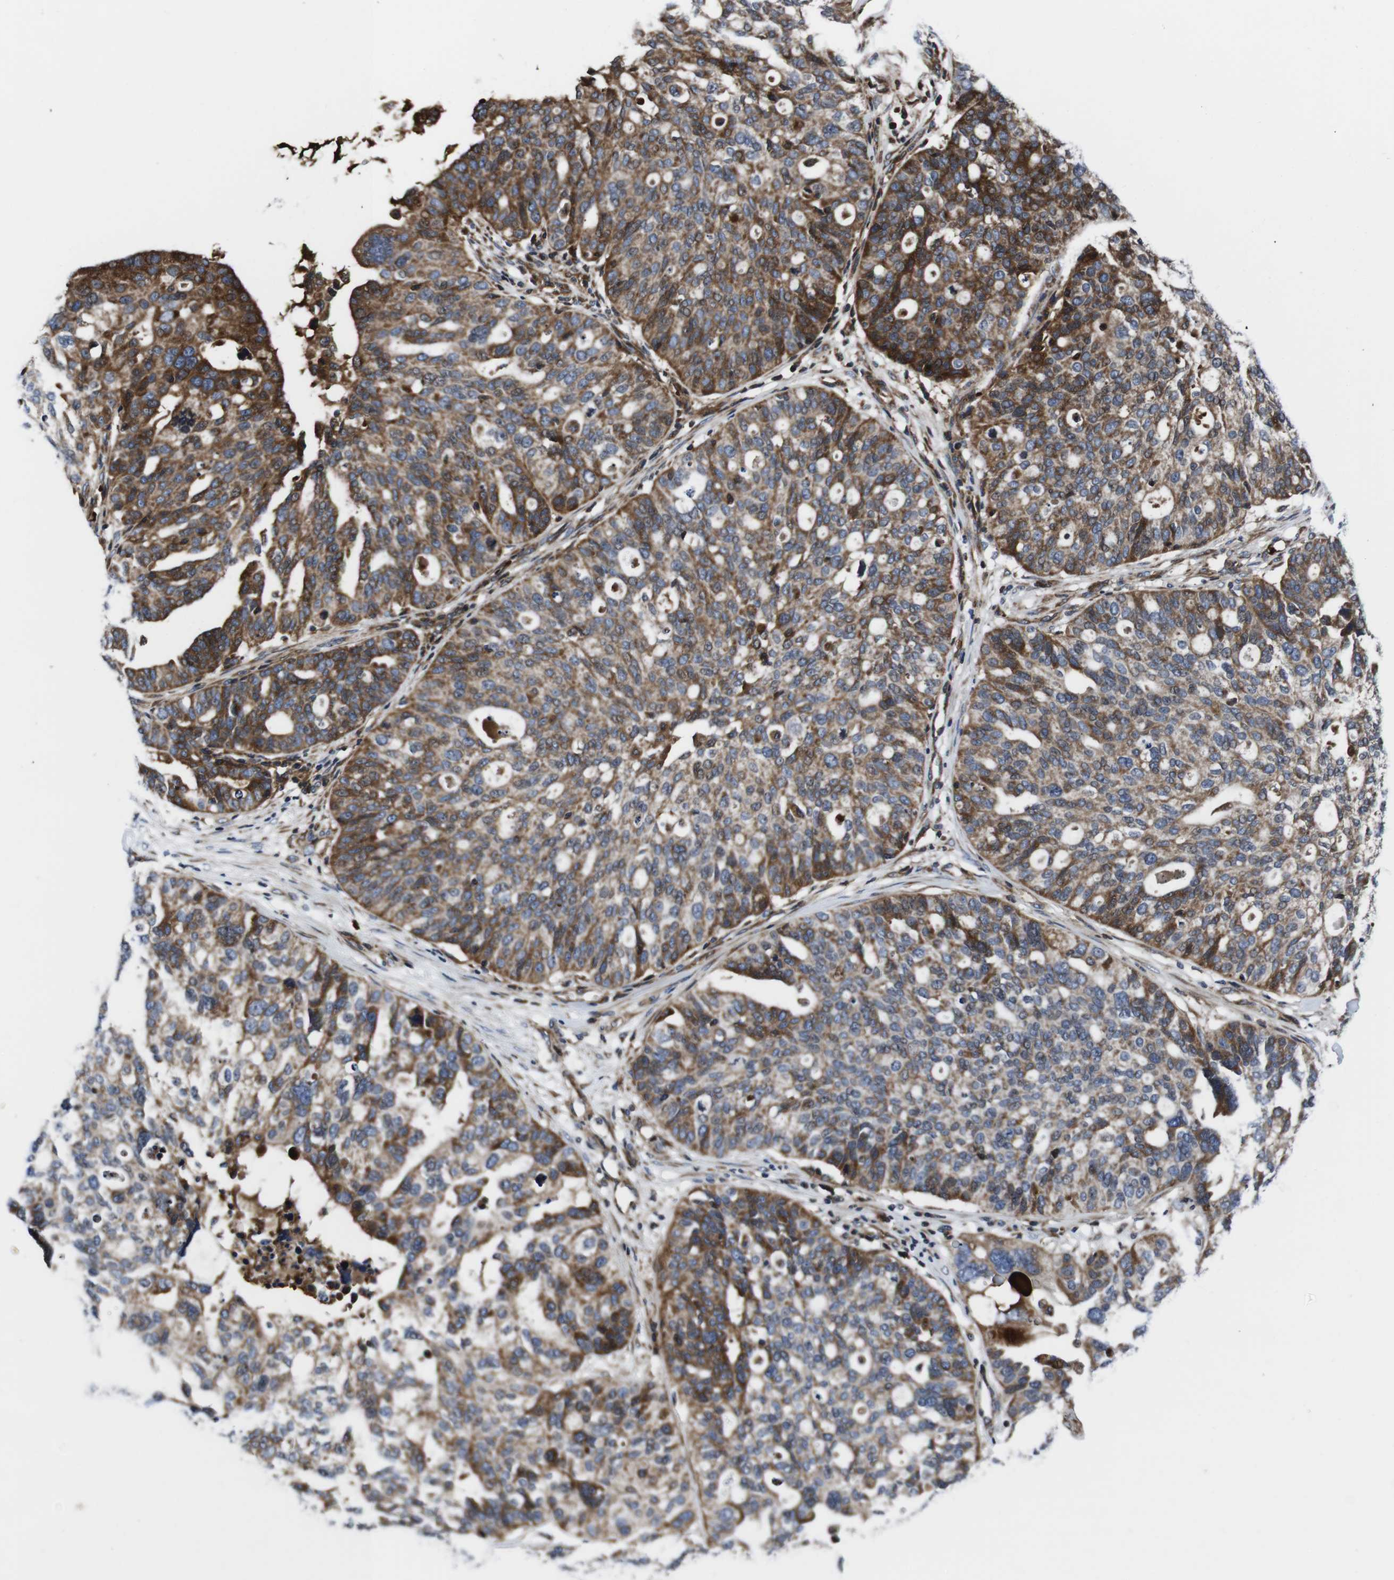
{"staining": {"intensity": "moderate", "quantity": ">75%", "location": "cytoplasmic/membranous"}, "tissue": "ovarian cancer", "cell_type": "Tumor cells", "image_type": "cancer", "snomed": [{"axis": "morphology", "description": "Cystadenocarcinoma, serous, NOS"}, {"axis": "topography", "description": "Ovary"}], "caption": "The image reveals staining of ovarian cancer (serous cystadenocarcinoma), revealing moderate cytoplasmic/membranous protein staining (brown color) within tumor cells.", "gene": "SMYD3", "patient": {"sex": "female", "age": 59}}